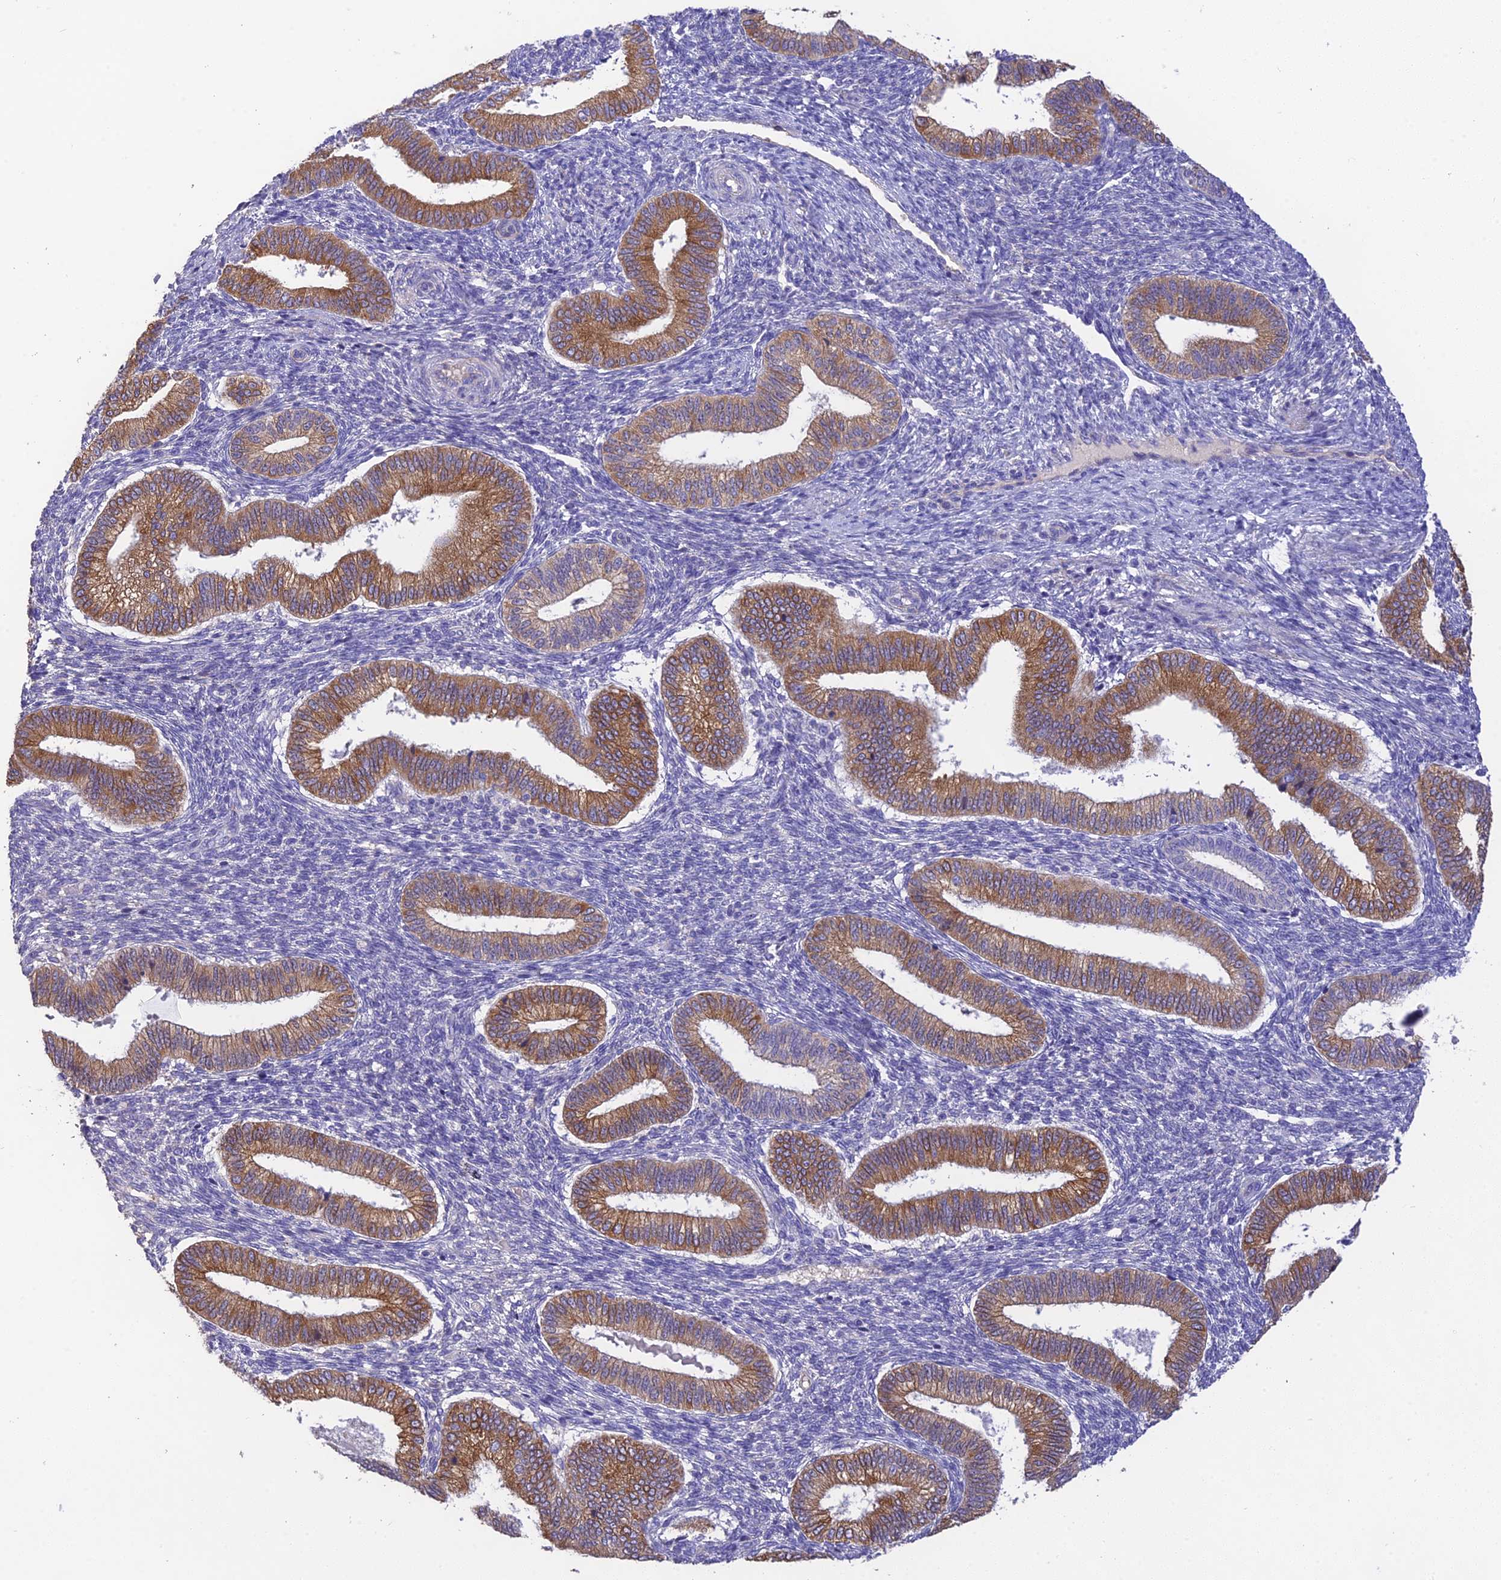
{"staining": {"intensity": "negative", "quantity": "none", "location": "none"}, "tissue": "endometrium", "cell_type": "Cells in endometrial stroma", "image_type": "normal", "snomed": [{"axis": "morphology", "description": "Normal tissue, NOS"}, {"axis": "topography", "description": "Endometrium"}], "caption": "Cells in endometrial stroma show no significant protein expression in benign endometrium. (DAB (3,3'-diaminobenzidine) immunohistochemistry (IHC), high magnification).", "gene": "HSD17B2", "patient": {"sex": "female", "age": 39}}